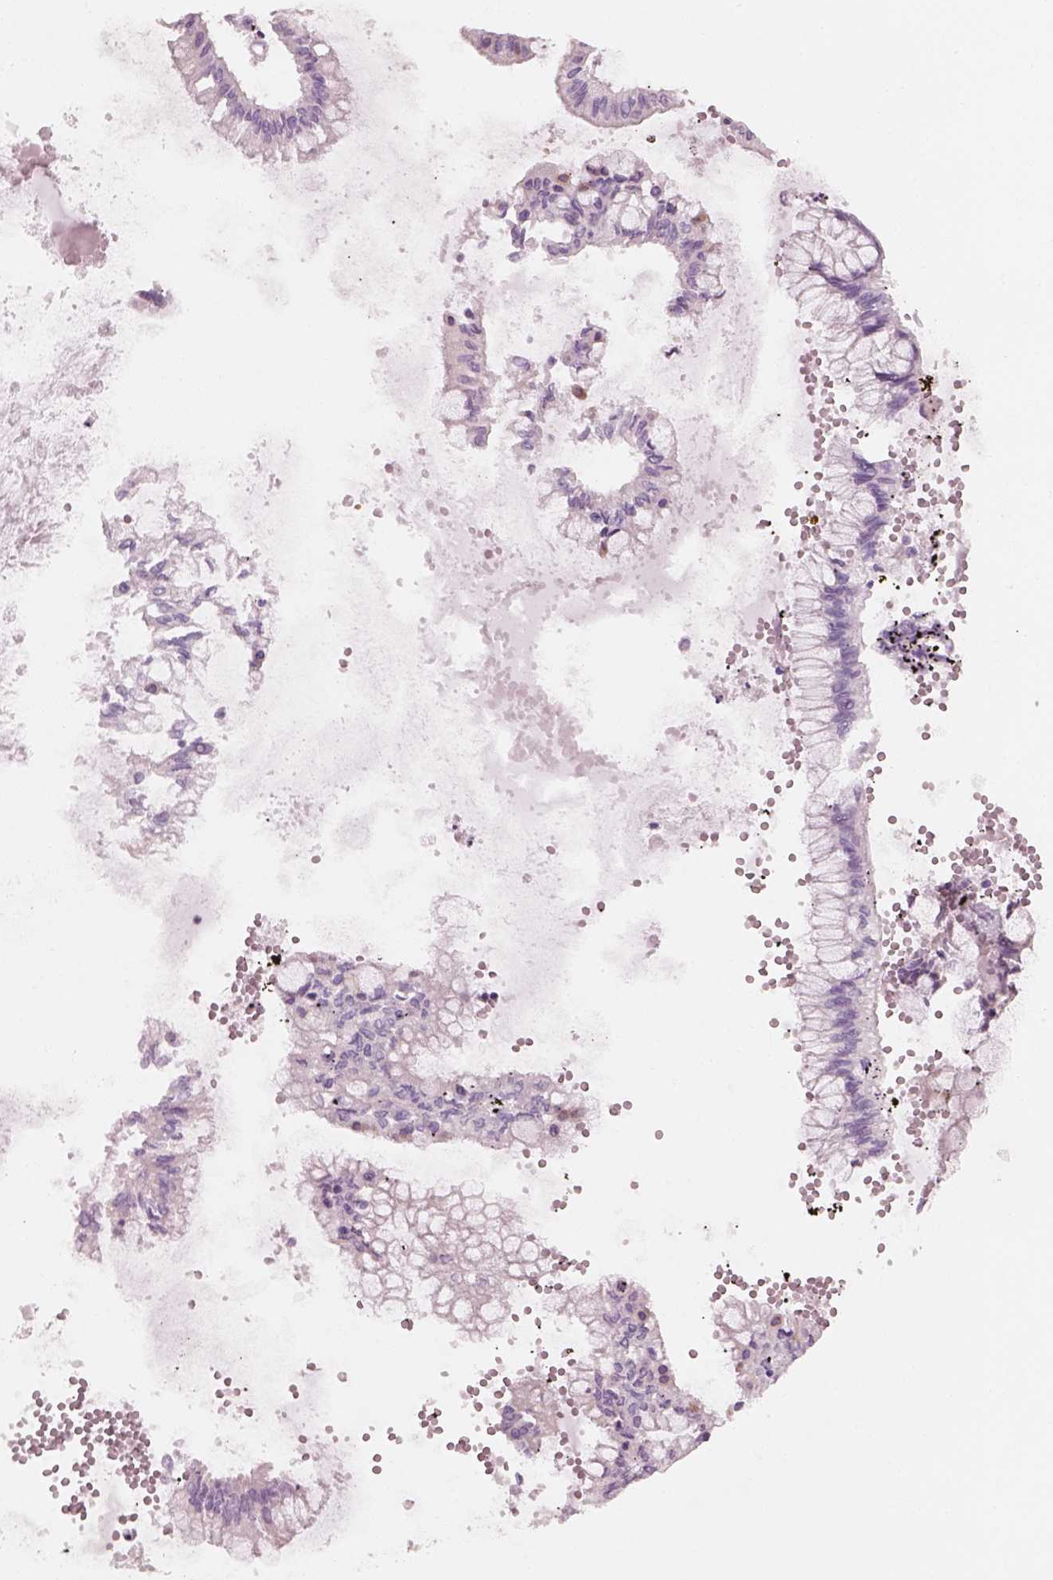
{"staining": {"intensity": "negative", "quantity": "none", "location": "none"}, "tissue": "ovarian cancer", "cell_type": "Tumor cells", "image_type": "cancer", "snomed": [{"axis": "morphology", "description": "Cystadenocarcinoma, mucinous, NOS"}, {"axis": "topography", "description": "Ovary"}], "caption": "Tumor cells are negative for protein expression in human ovarian cancer (mucinous cystadenocarcinoma). (Stains: DAB (3,3'-diaminobenzidine) immunohistochemistry with hematoxylin counter stain, Microscopy: brightfield microscopy at high magnification).", "gene": "SLC27A2", "patient": {"sex": "female", "age": 67}}